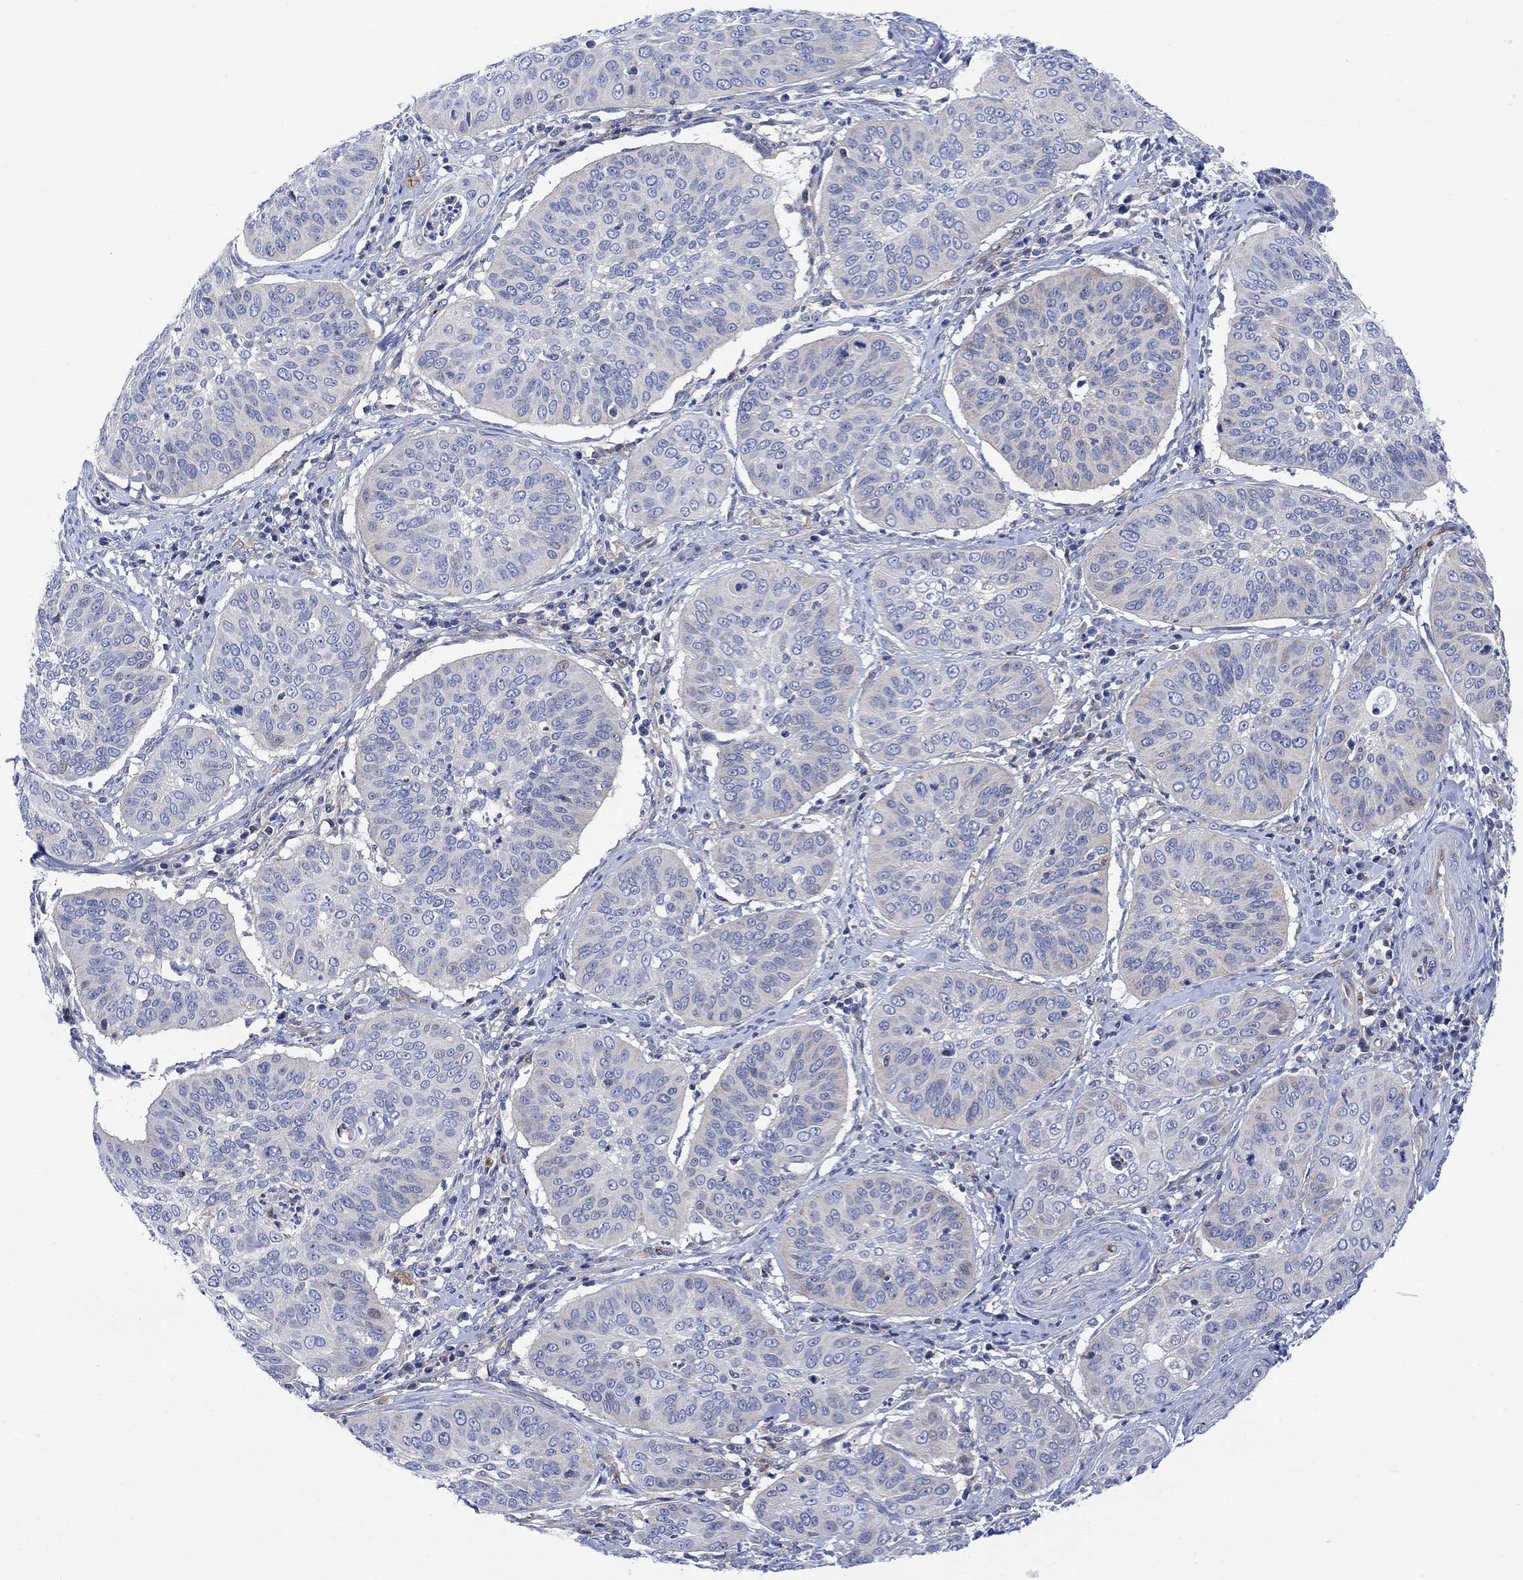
{"staining": {"intensity": "negative", "quantity": "none", "location": "none"}, "tissue": "cervical cancer", "cell_type": "Tumor cells", "image_type": "cancer", "snomed": [{"axis": "morphology", "description": "Normal tissue, NOS"}, {"axis": "morphology", "description": "Squamous cell carcinoma, NOS"}, {"axis": "topography", "description": "Cervix"}], "caption": "DAB (3,3'-diaminobenzidine) immunohistochemical staining of cervical squamous cell carcinoma exhibits no significant staining in tumor cells. (DAB immunohistochemistry, high magnification).", "gene": "ARSK", "patient": {"sex": "female", "age": 39}}